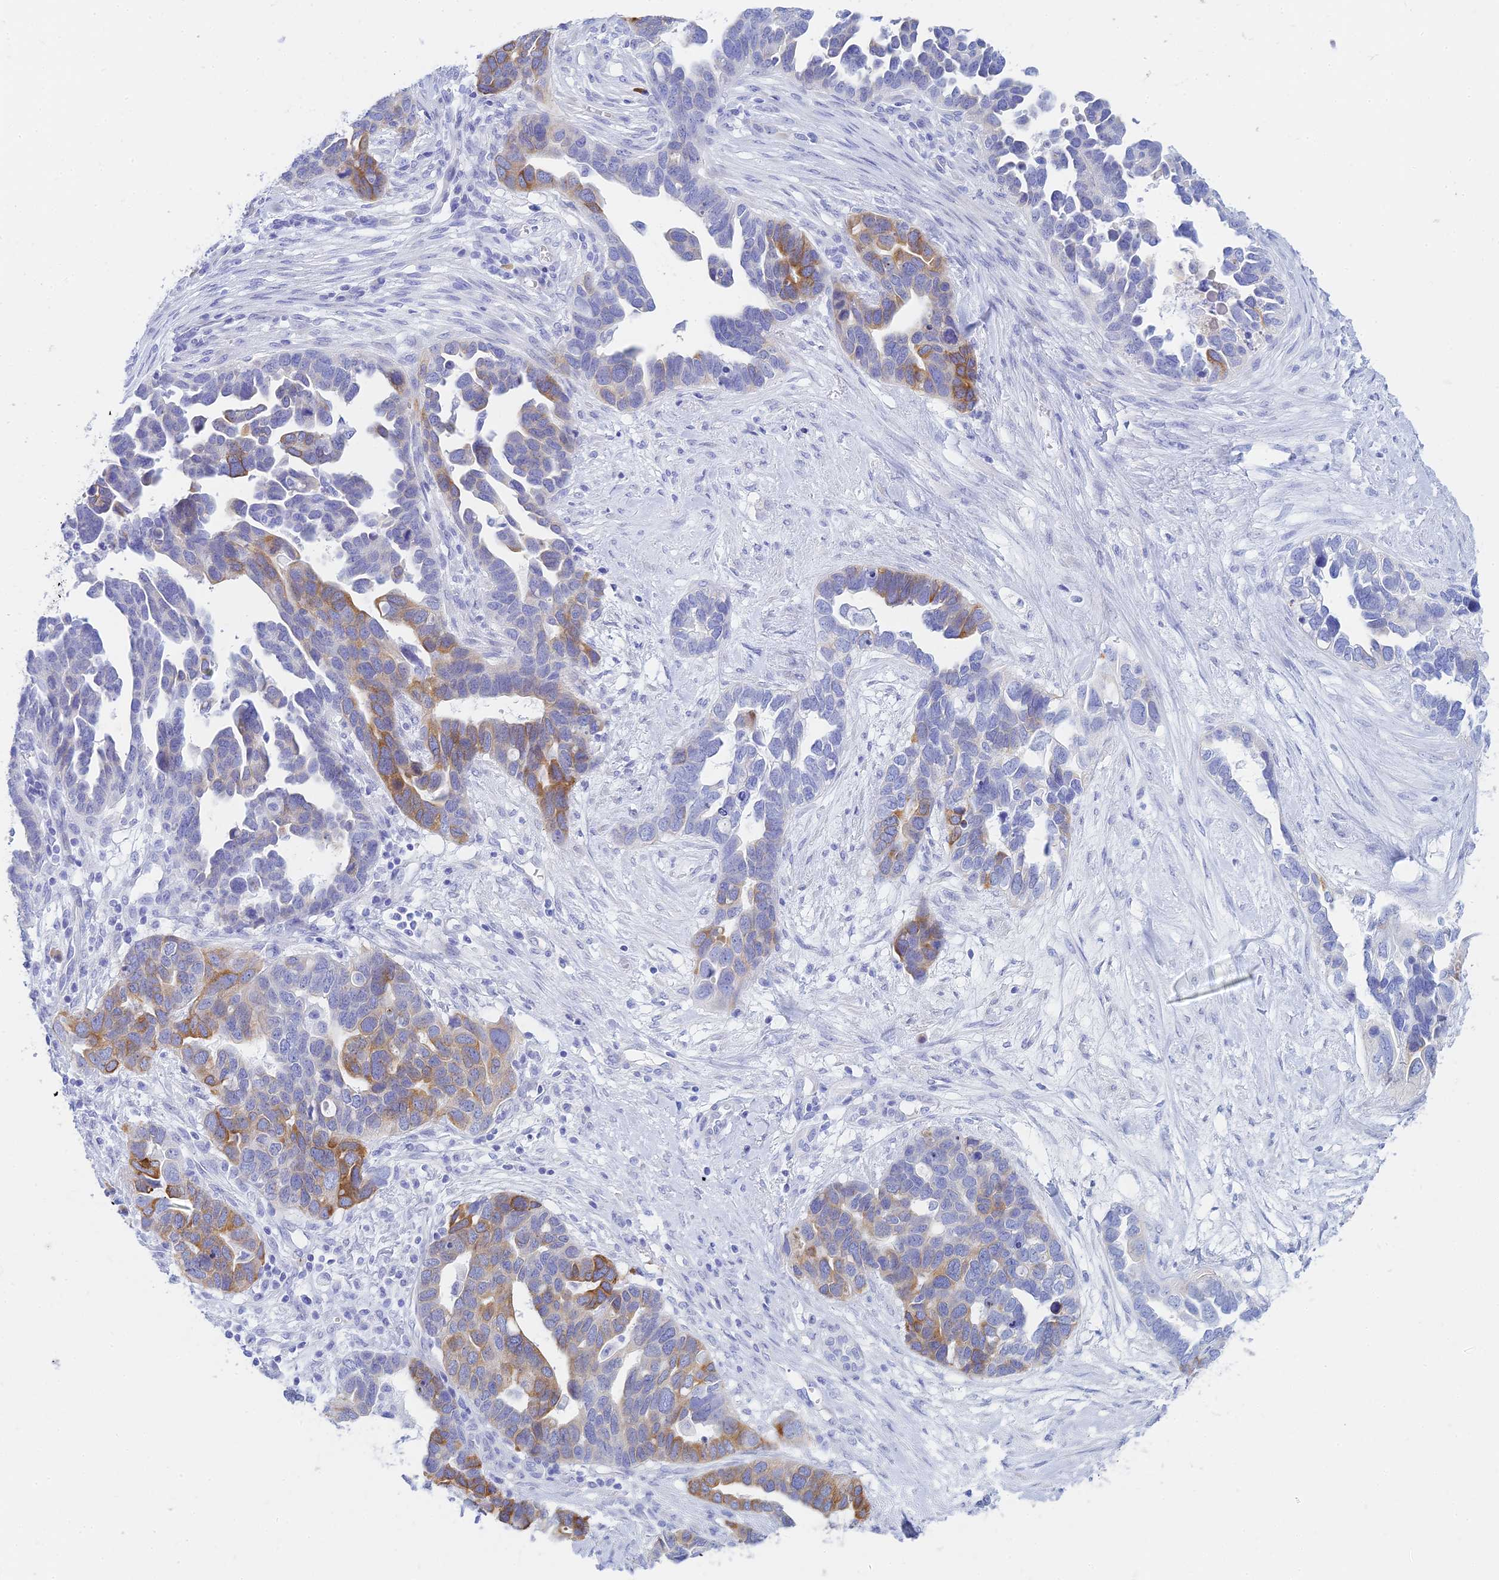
{"staining": {"intensity": "moderate", "quantity": "<25%", "location": "cytoplasmic/membranous"}, "tissue": "ovarian cancer", "cell_type": "Tumor cells", "image_type": "cancer", "snomed": [{"axis": "morphology", "description": "Cystadenocarcinoma, serous, NOS"}, {"axis": "topography", "description": "Ovary"}], "caption": "Immunohistochemical staining of human ovarian serous cystadenocarcinoma displays low levels of moderate cytoplasmic/membranous protein expression in approximately <25% of tumor cells. (Brightfield microscopy of DAB IHC at high magnification).", "gene": "CEP152", "patient": {"sex": "female", "age": 54}}